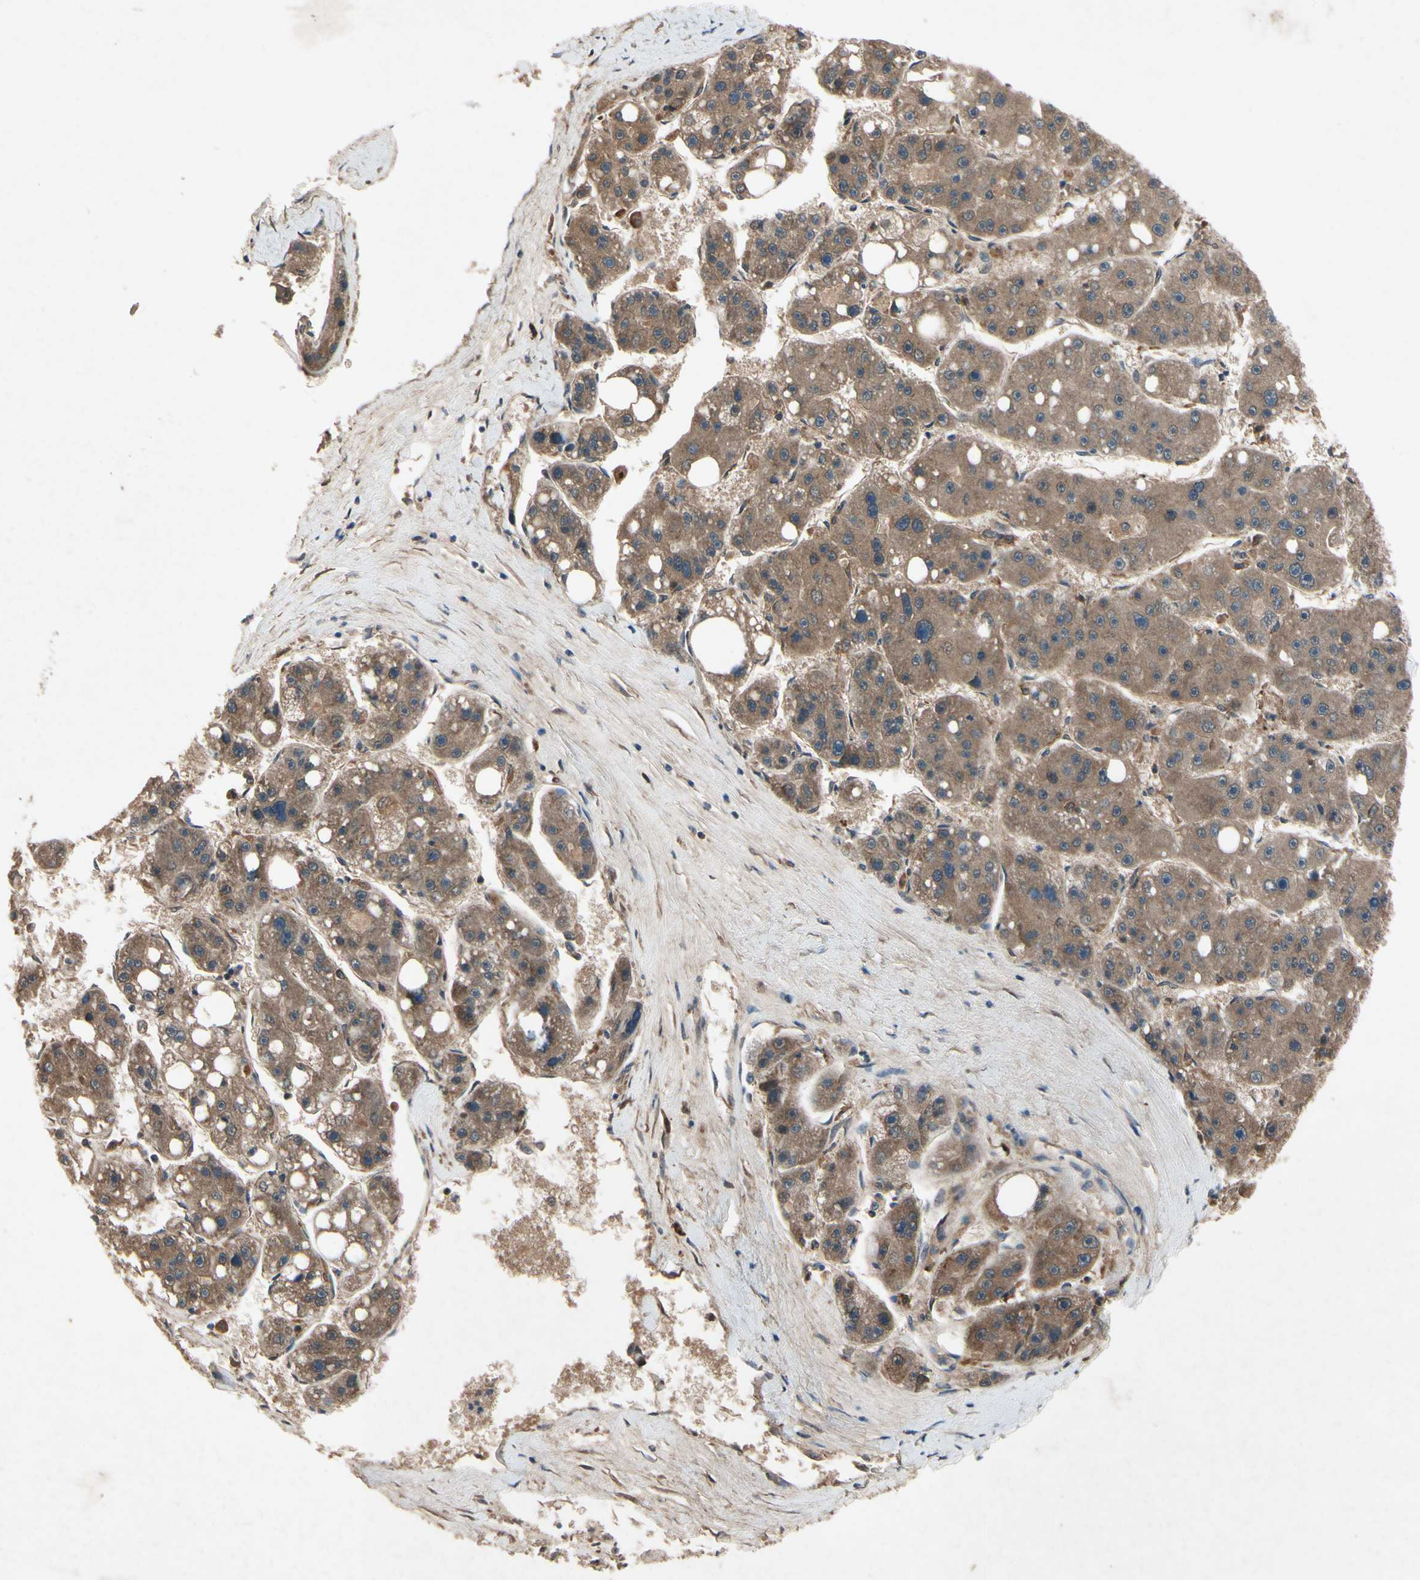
{"staining": {"intensity": "moderate", "quantity": ">75%", "location": "cytoplasmic/membranous"}, "tissue": "liver cancer", "cell_type": "Tumor cells", "image_type": "cancer", "snomed": [{"axis": "morphology", "description": "Carcinoma, Hepatocellular, NOS"}, {"axis": "topography", "description": "Liver"}], "caption": "Immunohistochemistry staining of liver hepatocellular carcinoma, which reveals medium levels of moderate cytoplasmic/membranous positivity in approximately >75% of tumor cells indicating moderate cytoplasmic/membranous protein expression. The staining was performed using DAB (3,3'-diaminobenzidine) (brown) for protein detection and nuclei were counterstained in hematoxylin (blue).", "gene": "IL1RL1", "patient": {"sex": "female", "age": 61}}